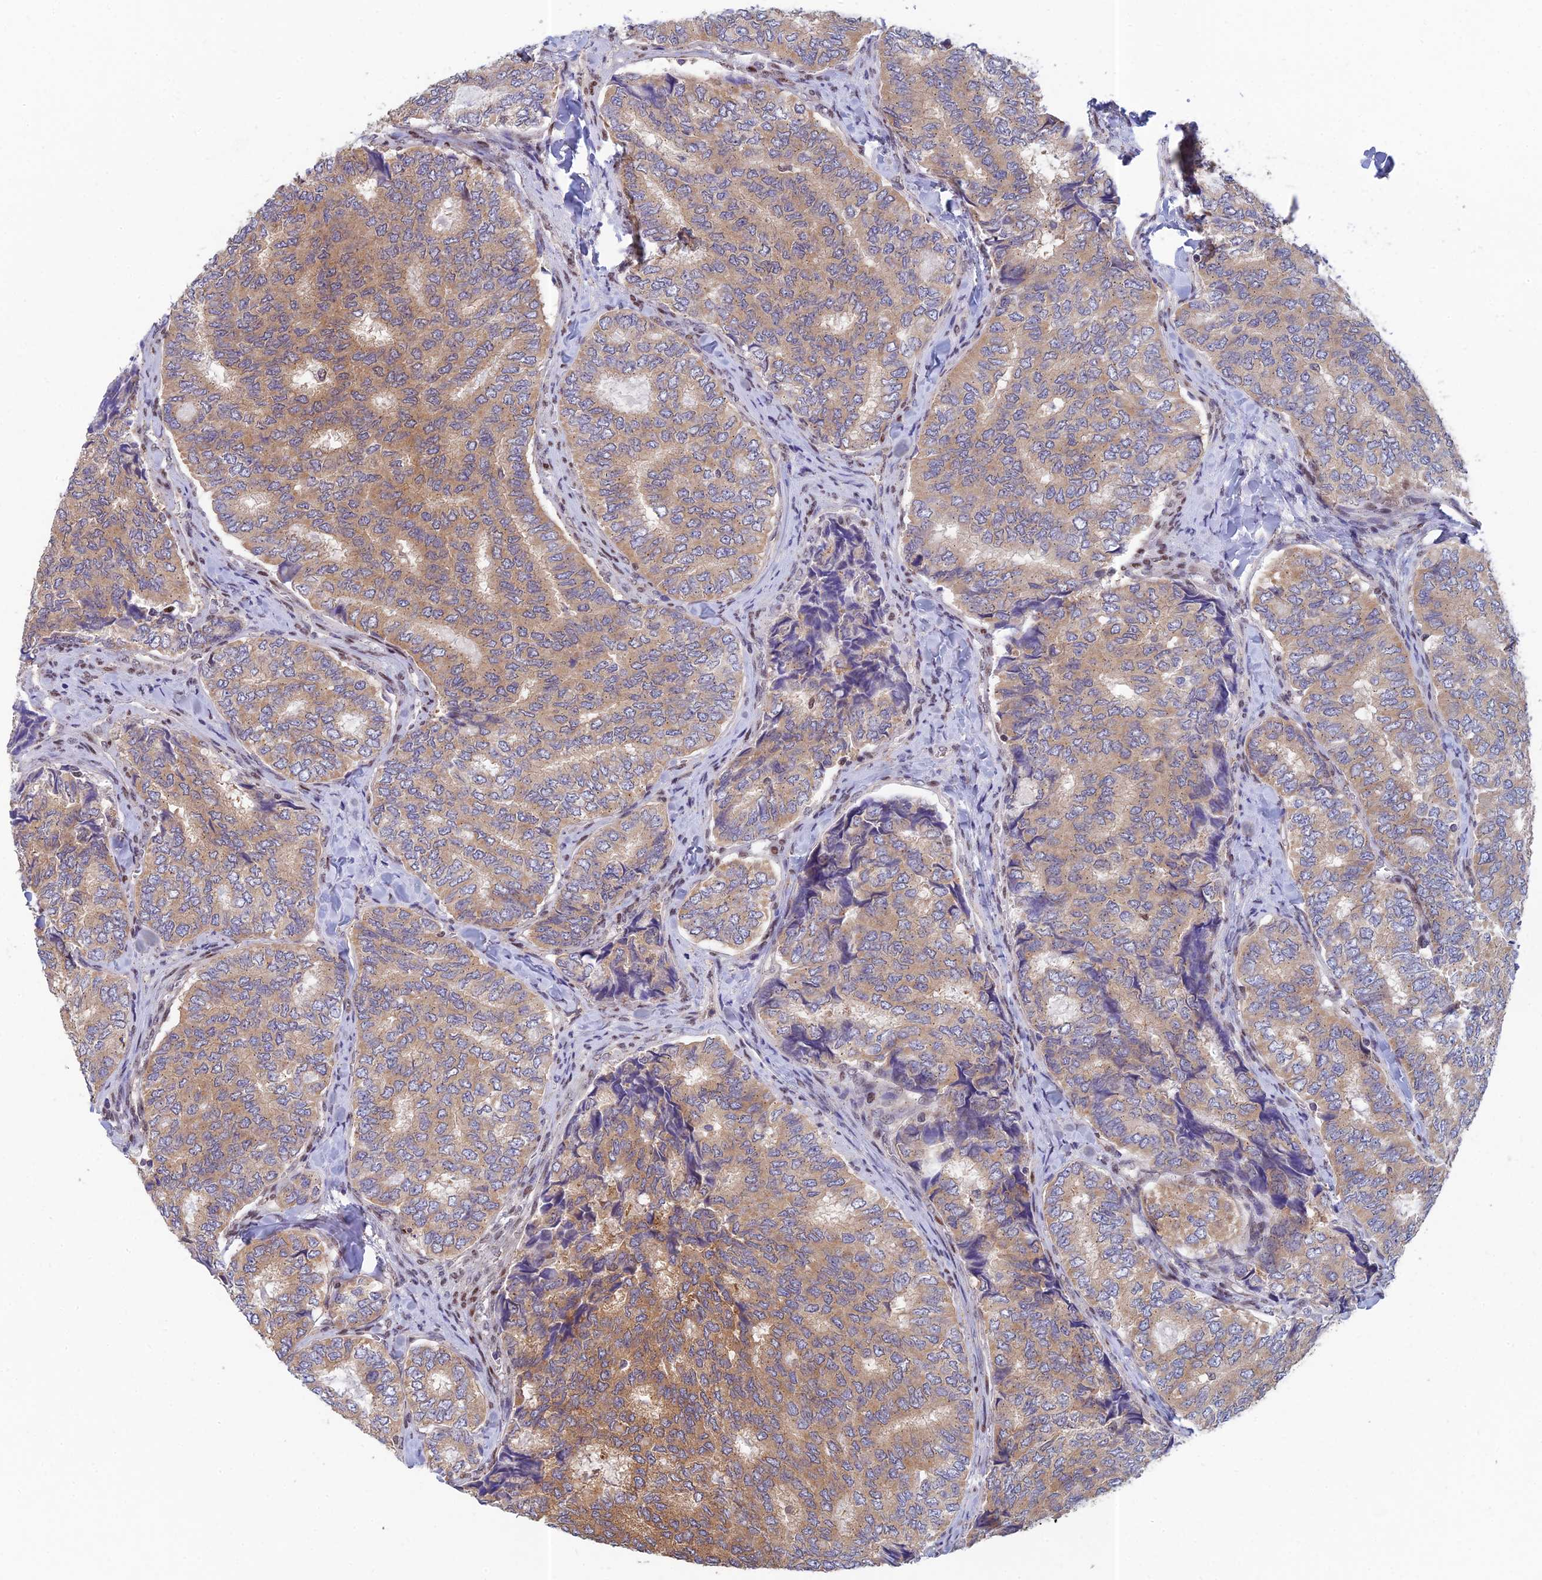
{"staining": {"intensity": "moderate", "quantity": ">75%", "location": "cytoplasmic/membranous"}, "tissue": "thyroid cancer", "cell_type": "Tumor cells", "image_type": "cancer", "snomed": [{"axis": "morphology", "description": "Papillary adenocarcinoma, NOS"}, {"axis": "topography", "description": "Thyroid gland"}], "caption": "Immunohistochemistry (IHC) (DAB) staining of thyroid cancer (papillary adenocarcinoma) shows moderate cytoplasmic/membranous protein staining in about >75% of tumor cells. (brown staining indicates protein expression, while blue staining denotes nuclei).", "gene": "MRPL17", "patient": {"sex": "female", "age": 35}}